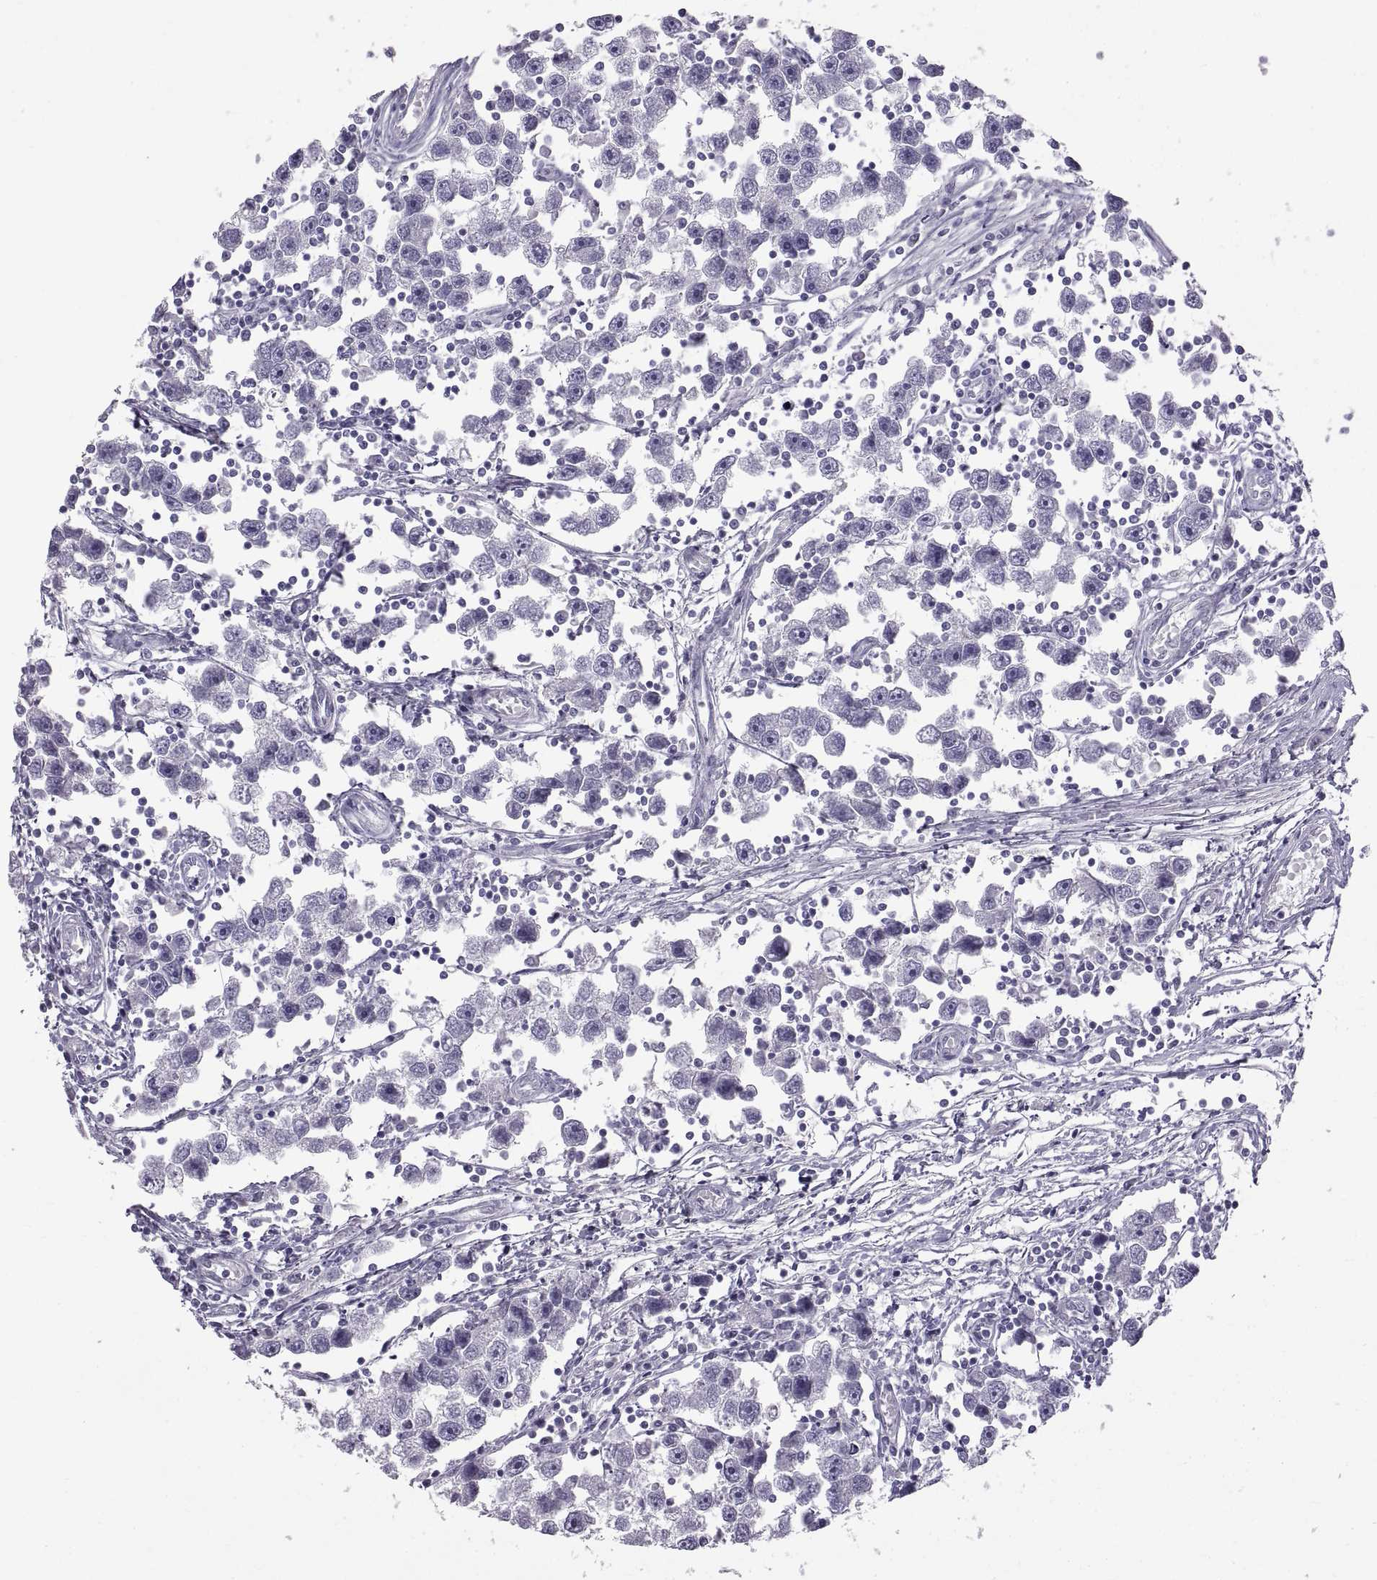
{"staining": {"intensity": "negative", "quantity": "none", "location": "none"}, "tissue": "testis cancer", "cell_type": "Tumor cells", "image_type": "cancer", "snomed": [{"axis": "morphology", "description": "Seminoma, NOS"}, {"axis": "topography", "description": "Testis"}], "caption": "A high-resolution photomicrograph shows immunohistochemistry (IHC) staining of testis cancer, which demonstrates no significant staining in tumor cells.", "gene": "WFDC8", "patient": {"sex": "male", "age": 30}}